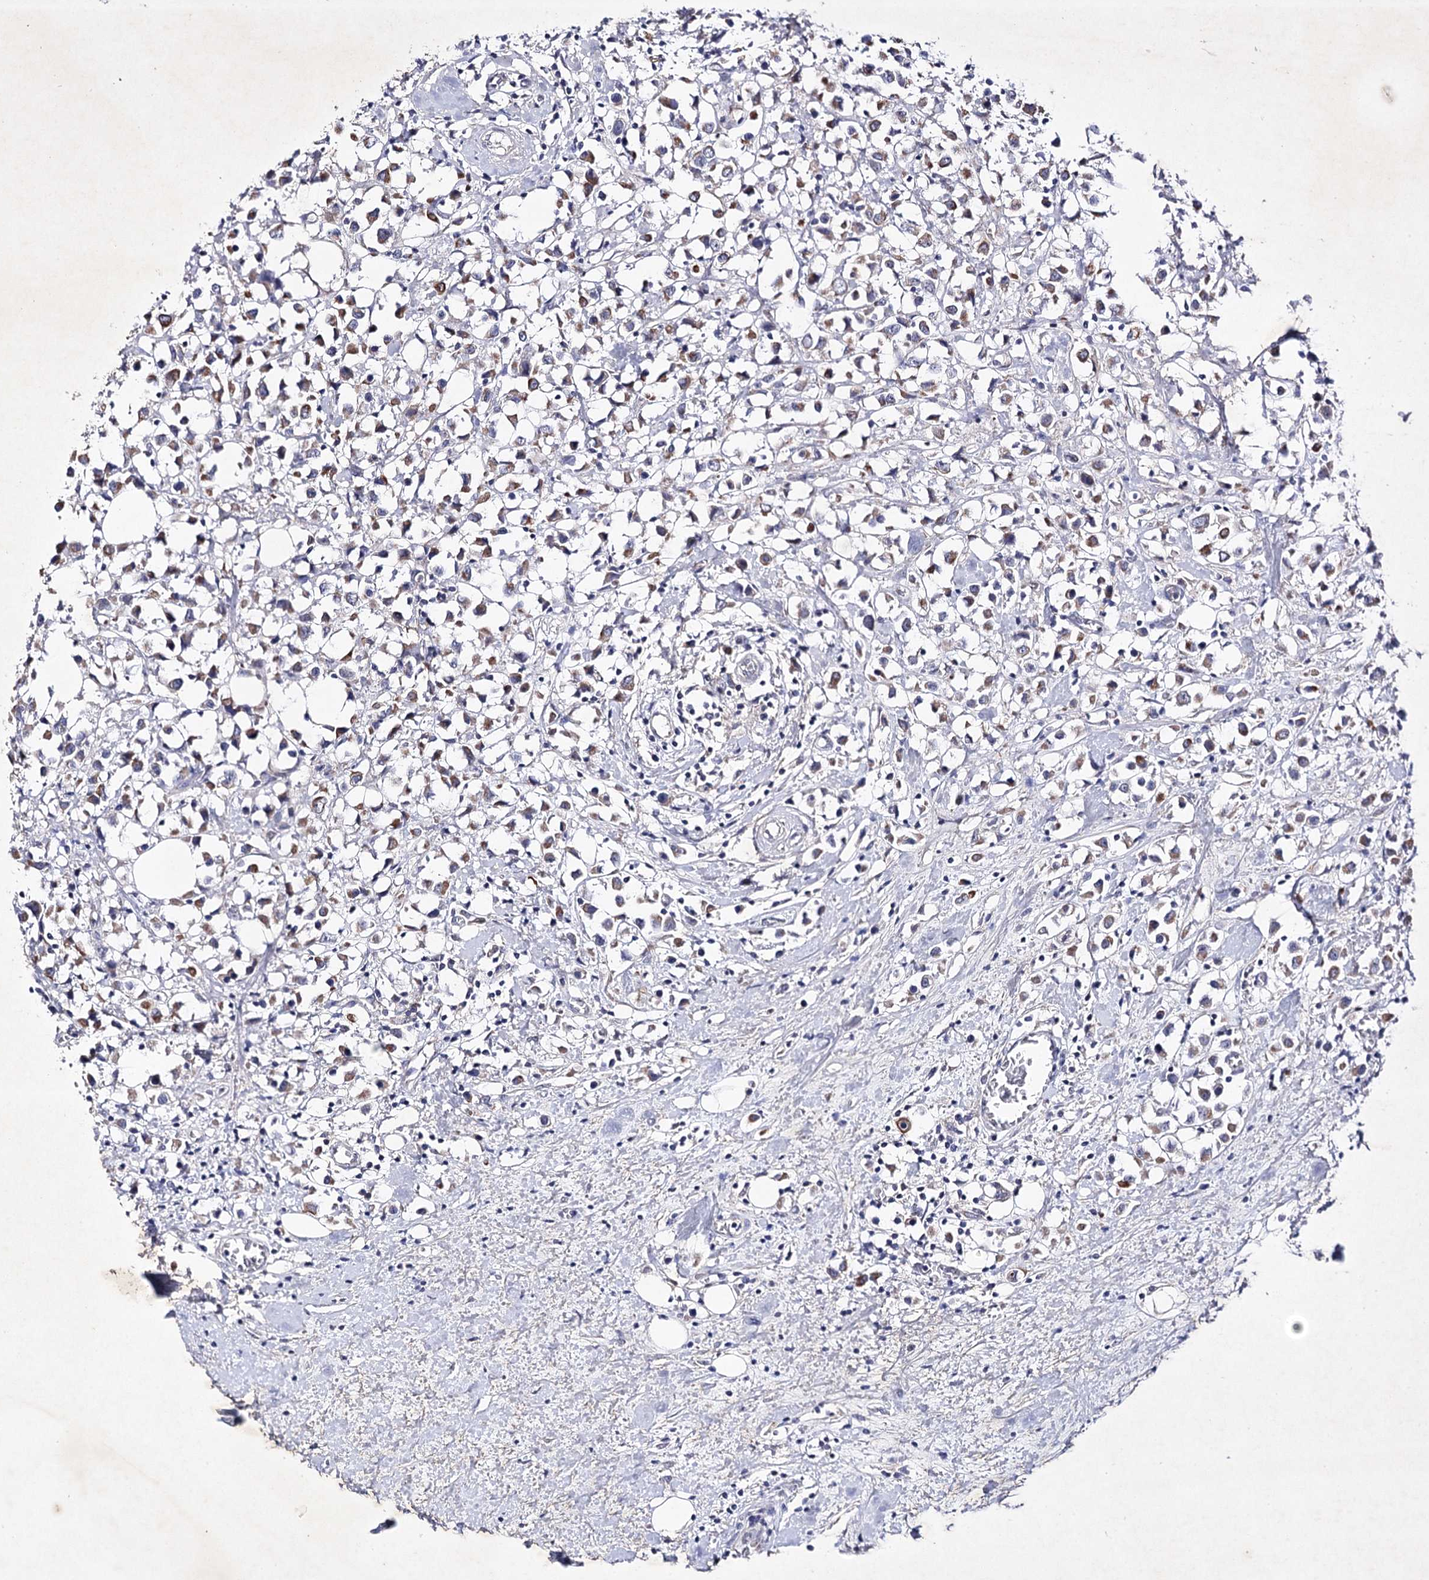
{"staining": {"intensity": "moderate", "quantity": "25%-75%", "location": "cytoplasmic/membranous"}, "tissue": "breast cancer", "cell_type": "Tumor cells", "image_type": "cancer", "snomed": [{"axis": "morphology", "description": "Duct carcinoma"}, {"axis": "topography", "description": "Breast"}], "caption": "Breast cancer (invasive ductal carcinoma) was stained to show a protein in brown. There is medium levels of moderate cytoplasmic/membranous expression in about 25%-75% of tumor cells. (IHC, brightfield microscopy, high magnification).", "gene": "COX15", "patient": {"sex": "female", "age": 61}}